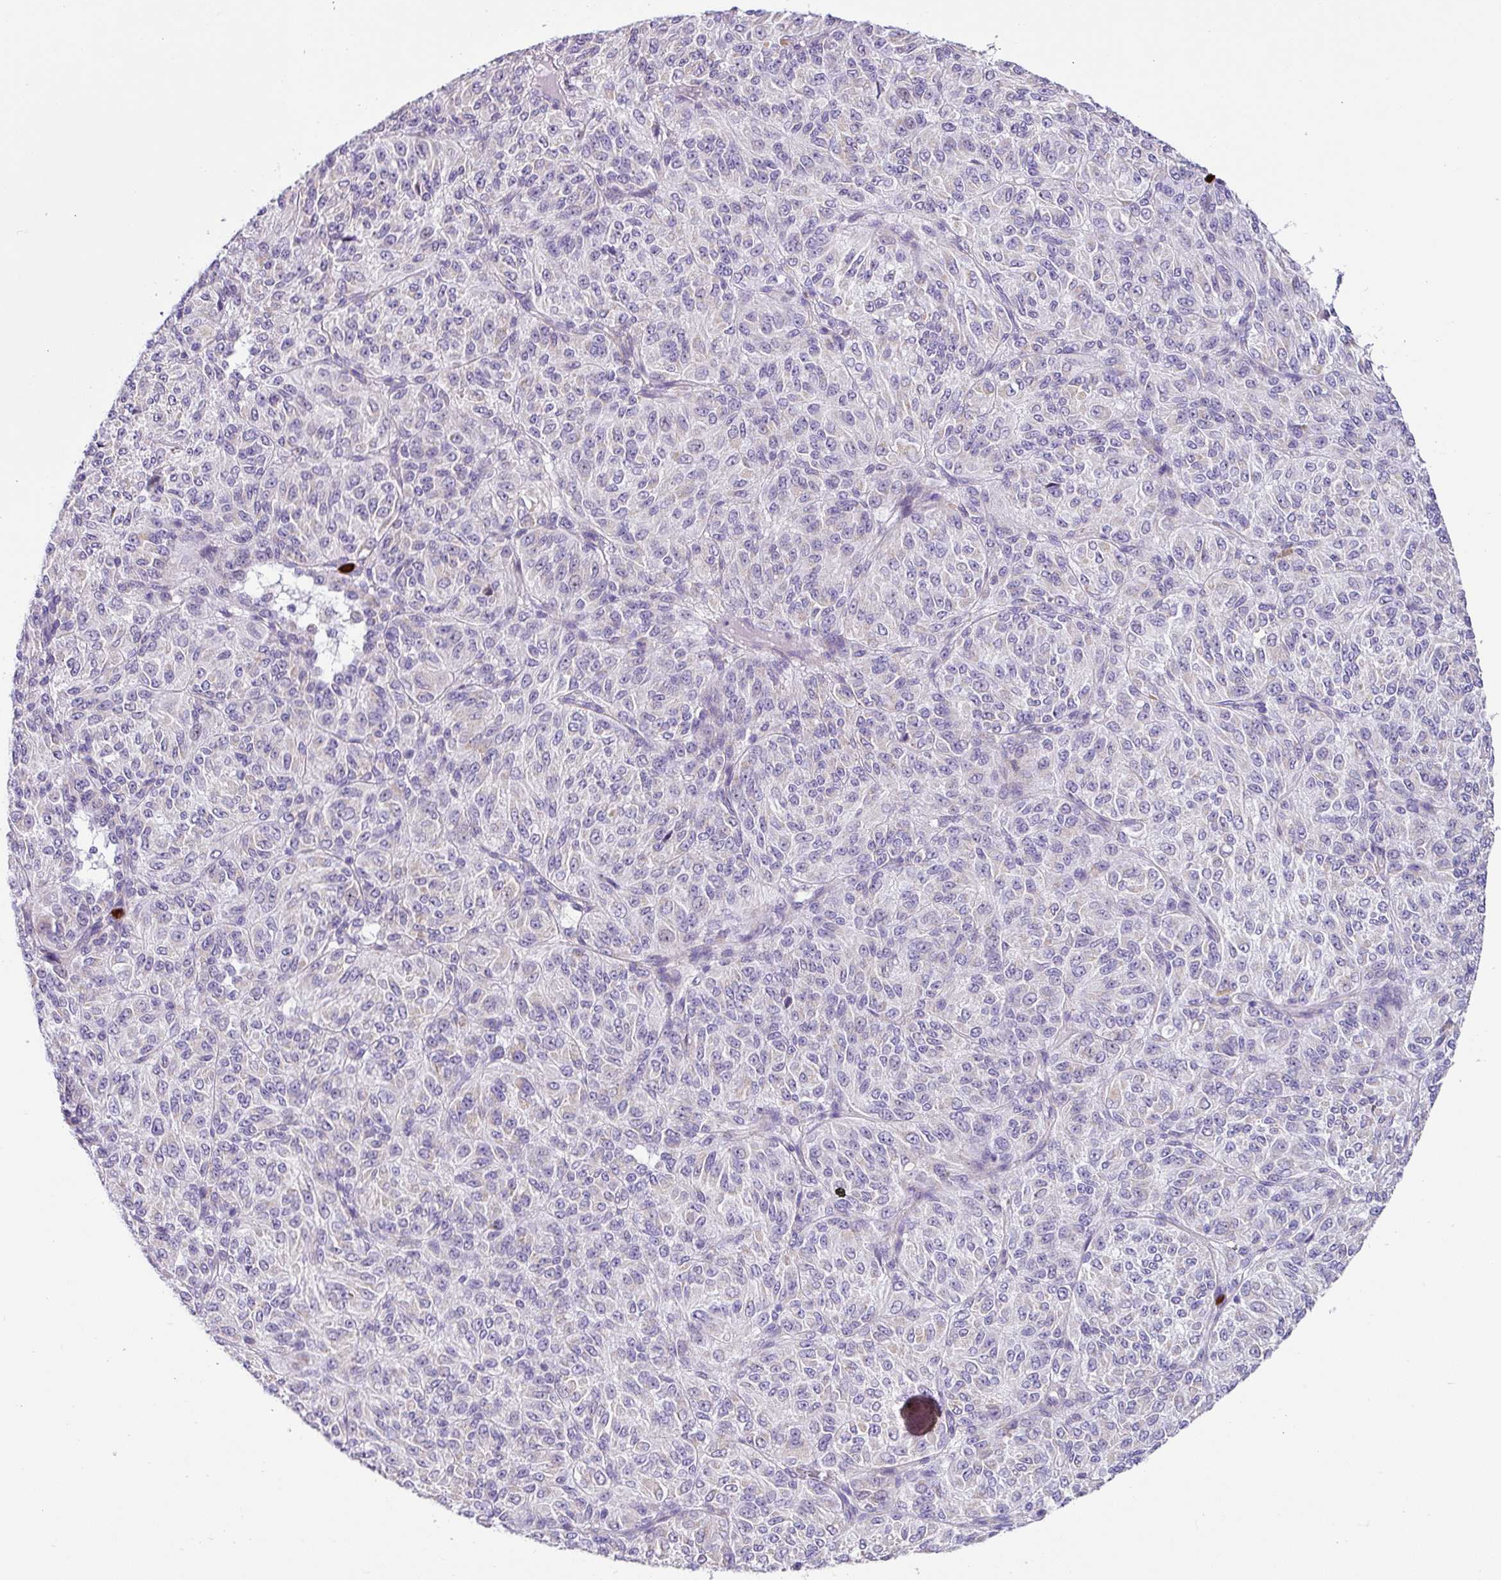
{"staining": {"intensity": "negative", "quantity": "none", "location": "none"}, "tissue": "melanoma", "cell_type": "Tumor cells", "image_type": "cancer", "snomed": [{"axis": "morphology", "description": "Malignant melanoma, Metastatic site"}, {"axis": "topography", "description": "Brain"}], "caption": "There is no significant expression in tumor cells of malignant melanoma (metastatic site).", "gene": "SH2D3C", "patient": {"sex": "female", "age": 56}}